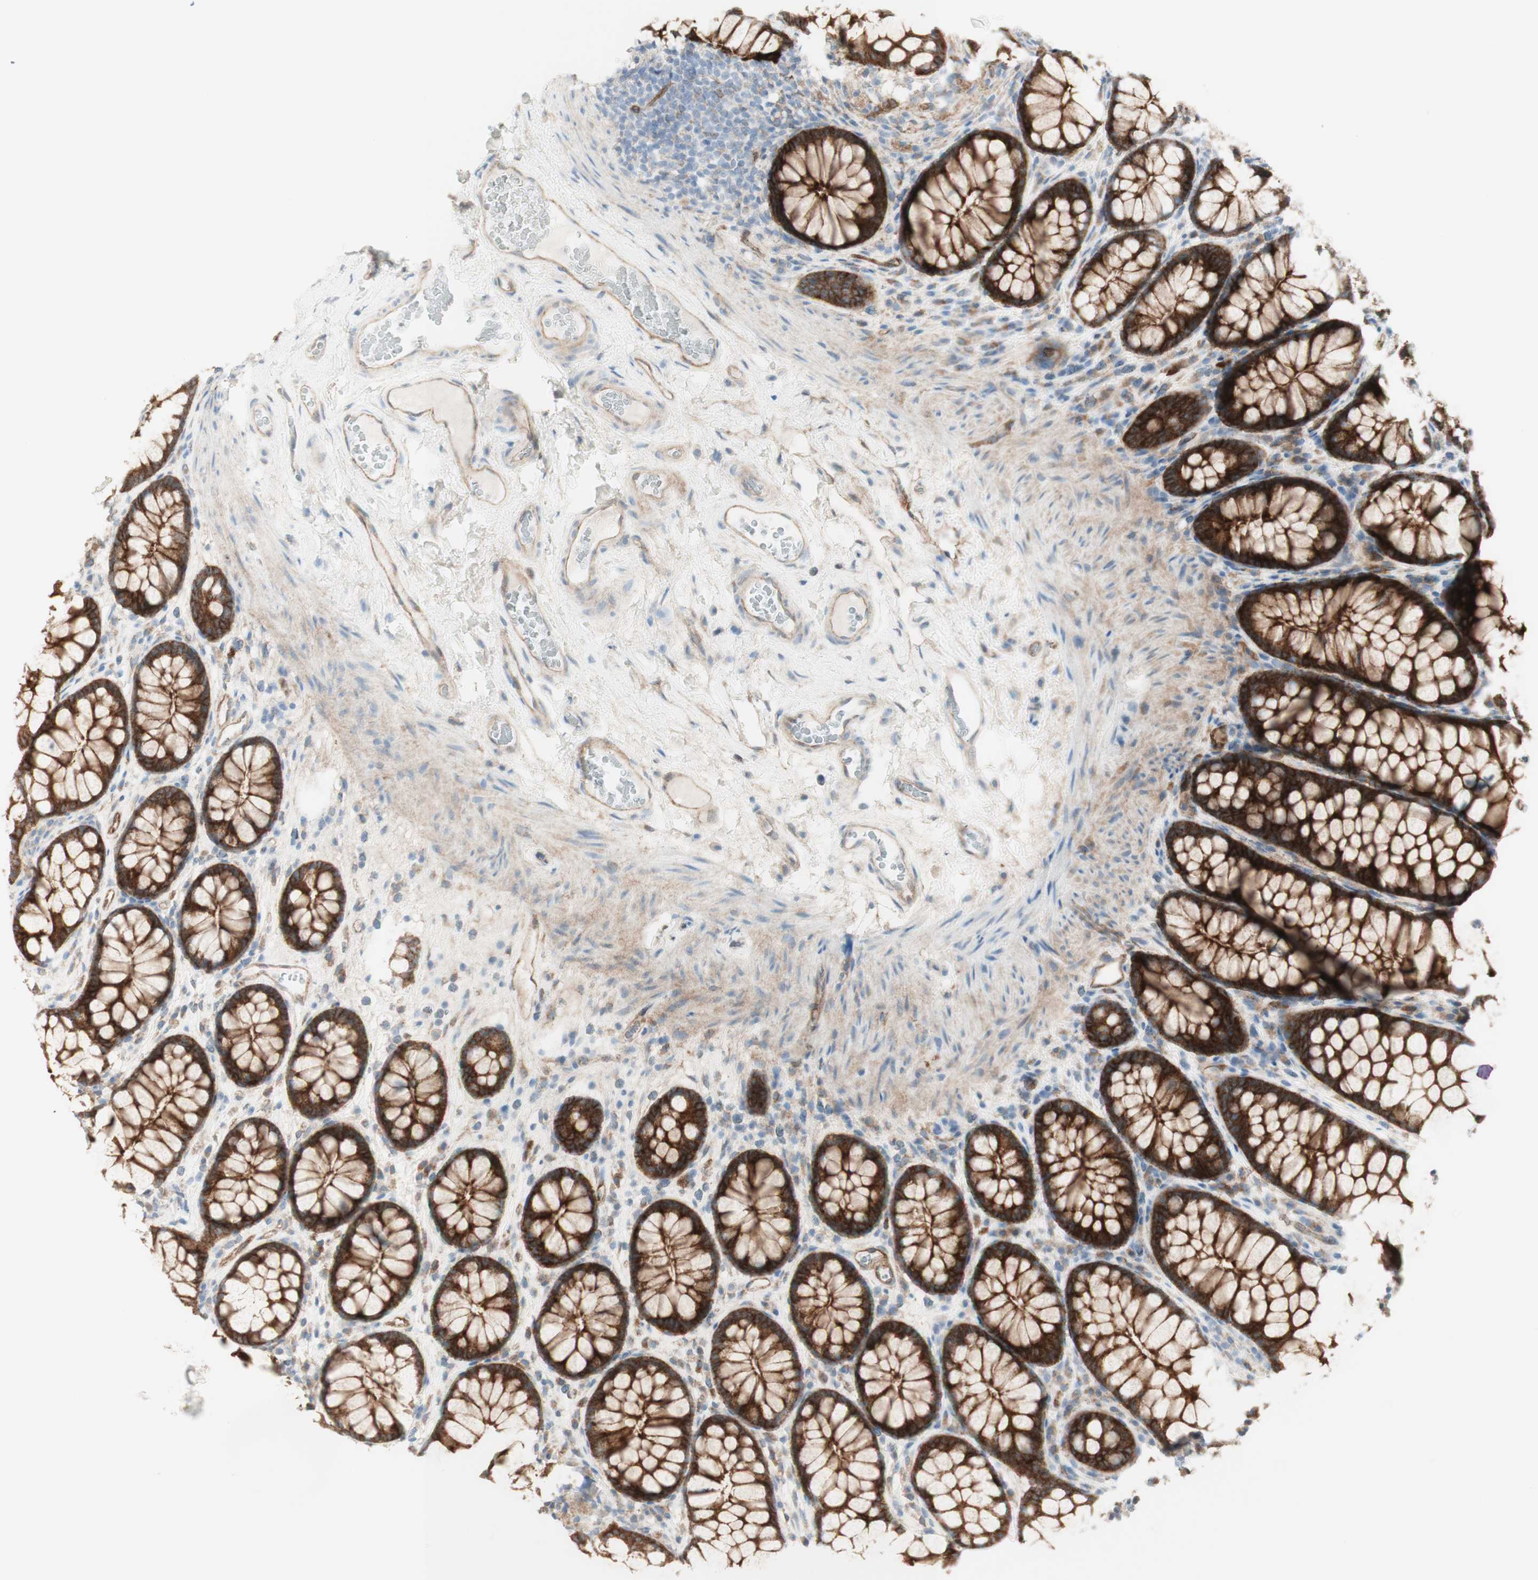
{"staining": {"intensity": "weak", "quantity": ">75%", "location": "cytoplasmic/membranous"}, "tissue": "colon", "cell_type": "Endothelial cells", "image_type": "normal", "snomed": [{"axis": "morphology", "description": "Normal tissue, NOS"}, {"axis": "topography", "description": "Colon"}], "caption": "The image exhibits immunohistochemical staining of normal colon. There is weak cytoplasmic/membranous staining is seen in about >75% of endothelial cells. Immunohistochemistry stains the protein of interest in brown and the nuclei are stained blue.", "gene": "MYO6", "patient": {"sex": "female", "age": 55}}